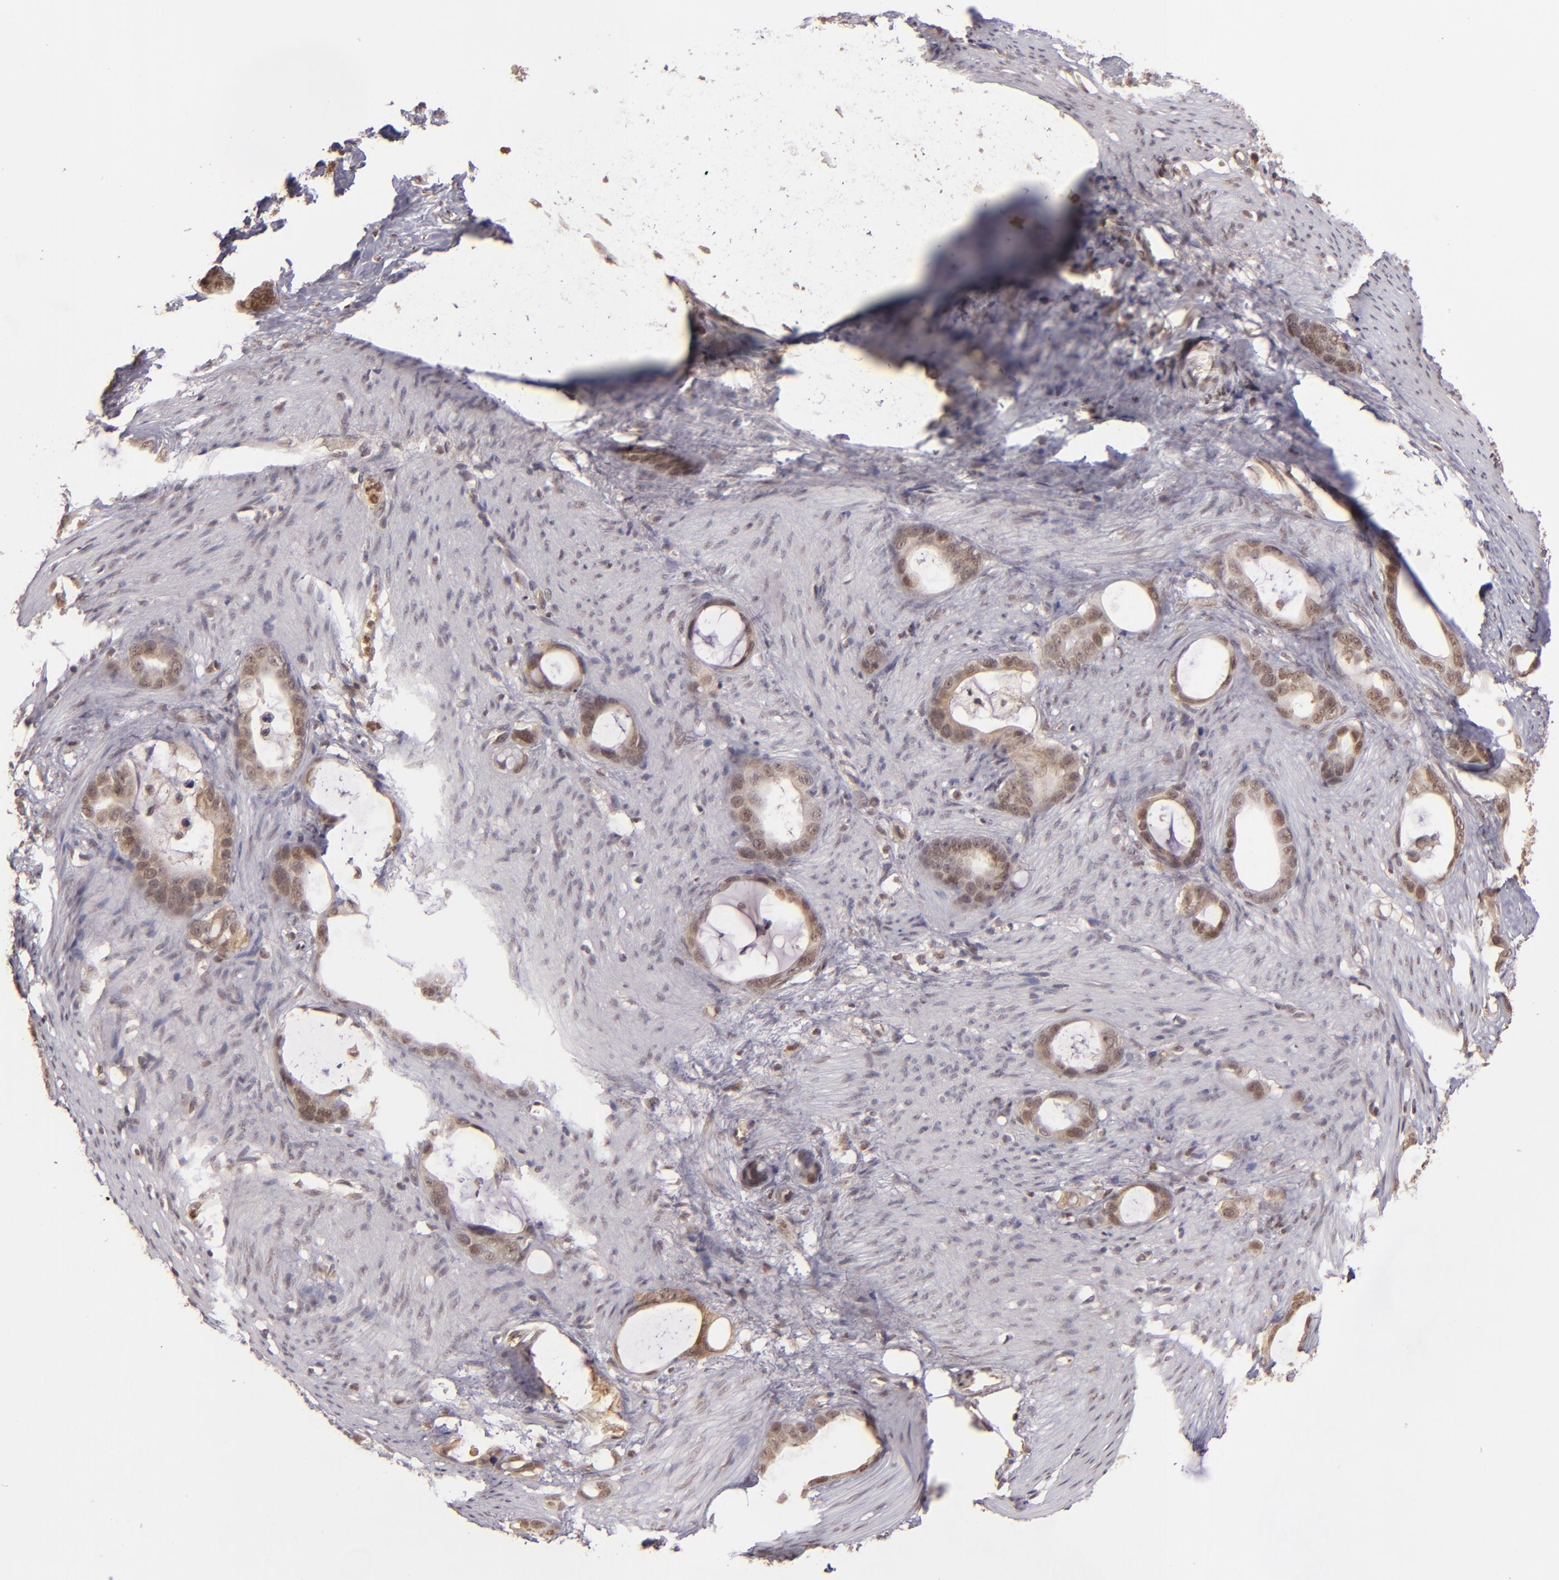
{"staining": {"intensity": "weak", "quantity": ">75%", "location": "cytoplasmic/membranous,nuclear"}, "tissue": "stomach cancer", "cell_type": "Tumor cells", "image_type": "cancer", "snomed": [{"axis": "morphology", "description": "Adenocarcinoma, NOS"}, {"axis": "topography", "description": "Stomach"}], "caption": "Protein staining of adenocarcinoma (stomach) tissue demonstrates weak cytoplasmic/membranous and nuclear expression in approximately >75% of tumor cells.", "gene": "LRG1", "patient": {"sex": "female", "age": 75}}